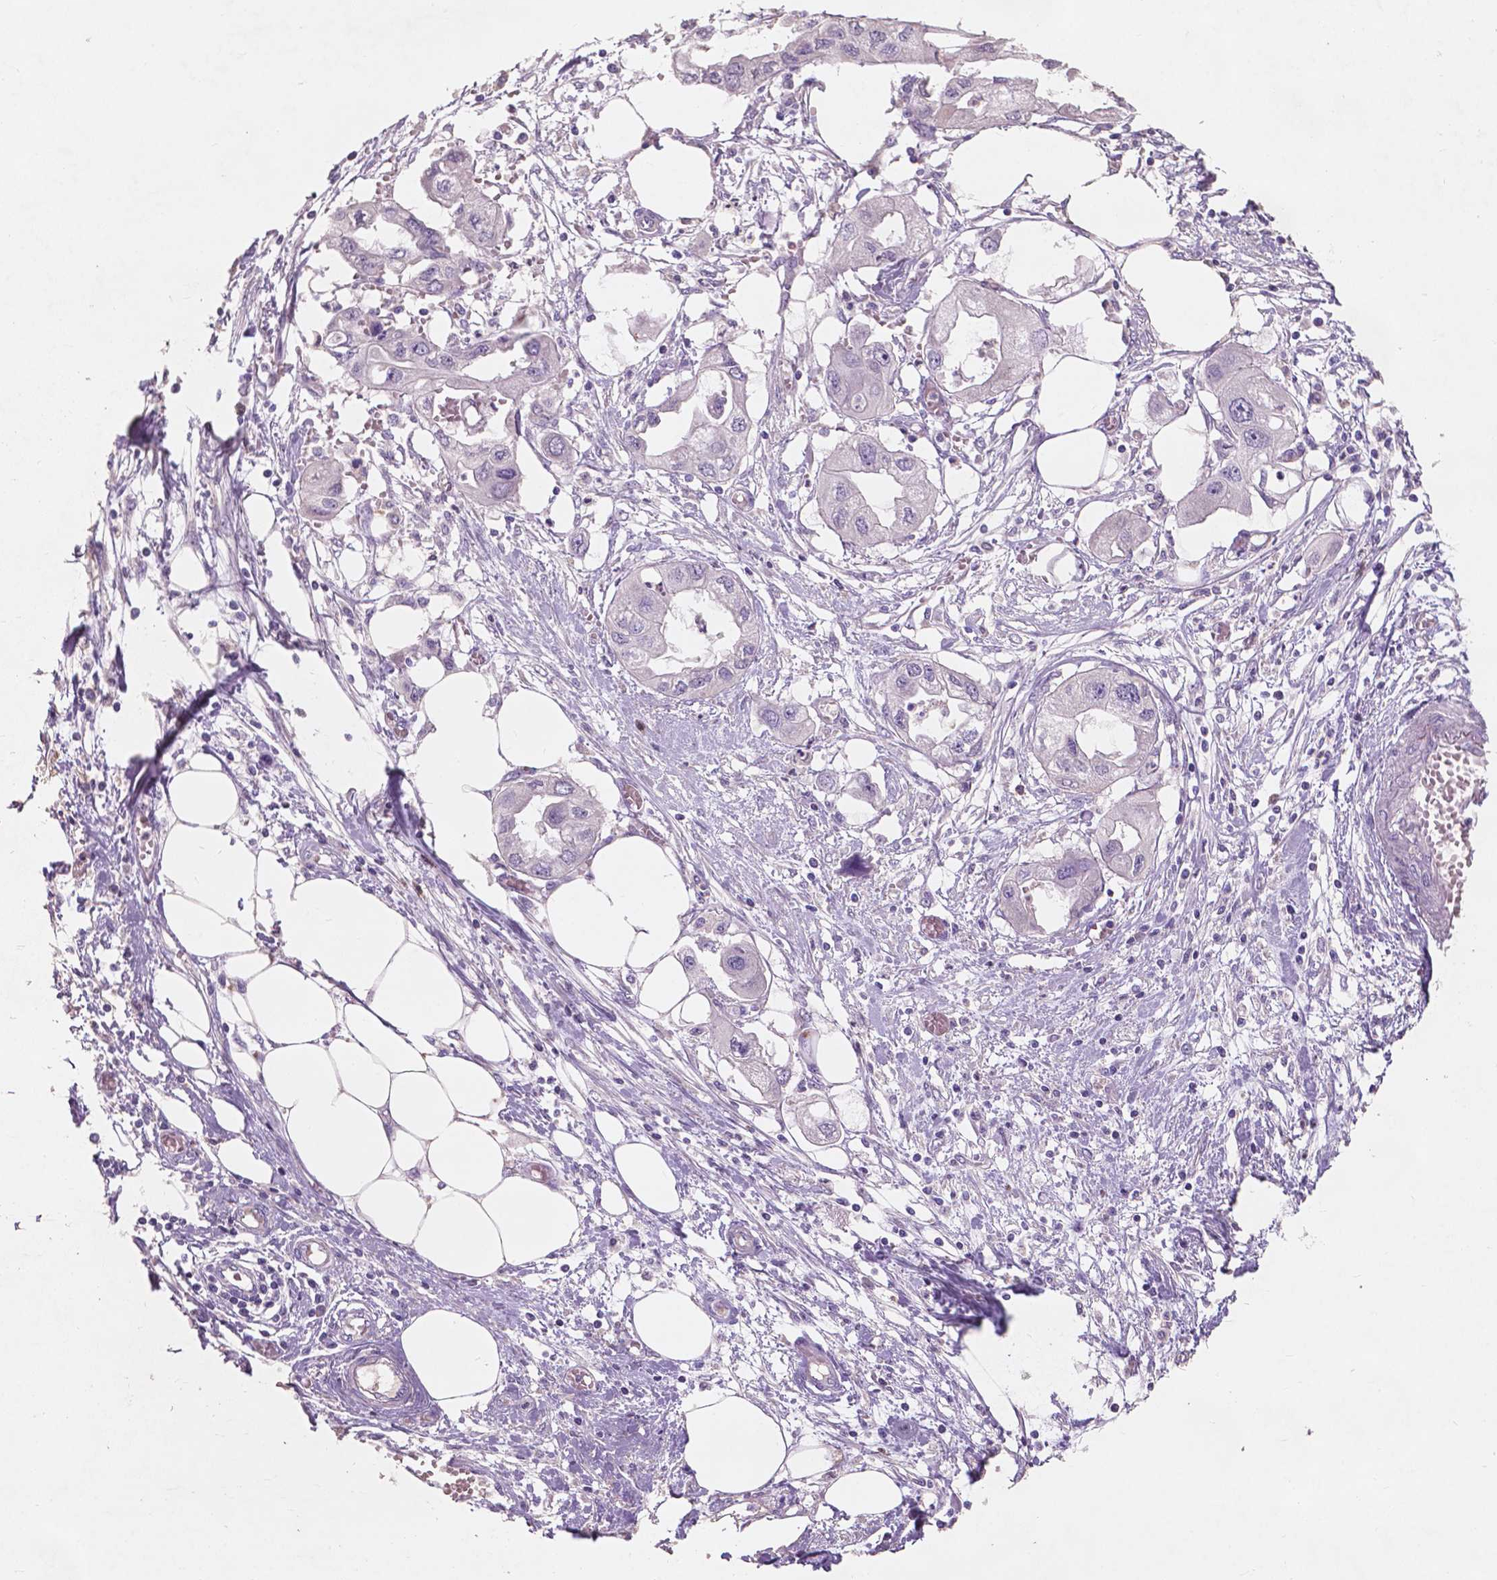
{"staining": {"intensity": "negative", "quantity": "none", "location": "none"}, "tissue": "endometrial cancer", "cell_type": "Tumor cells", "image_type": "cancer", "snomed": [{"axis": "morphology", "description": "Adenocarcinoma, NOS"}, {"axis": "morphology", "description": "Adenocarcinoma, metastatic, NOS"}, {"axis": "topography", "description": "Adipose tissue"}, {"axis": "topography", "description": "Endometrium"}], "caption": "Immunohistochemistry (IHC) image of neoplastic tissue: endometrial metastatic adenocarcinoma stained with DAB (3,3'-diaminobenzidine) demonstrates no significant protein staining in tumor cells.", "gene": "IREB2", "patient": {"sex": "female", "age": 67}}